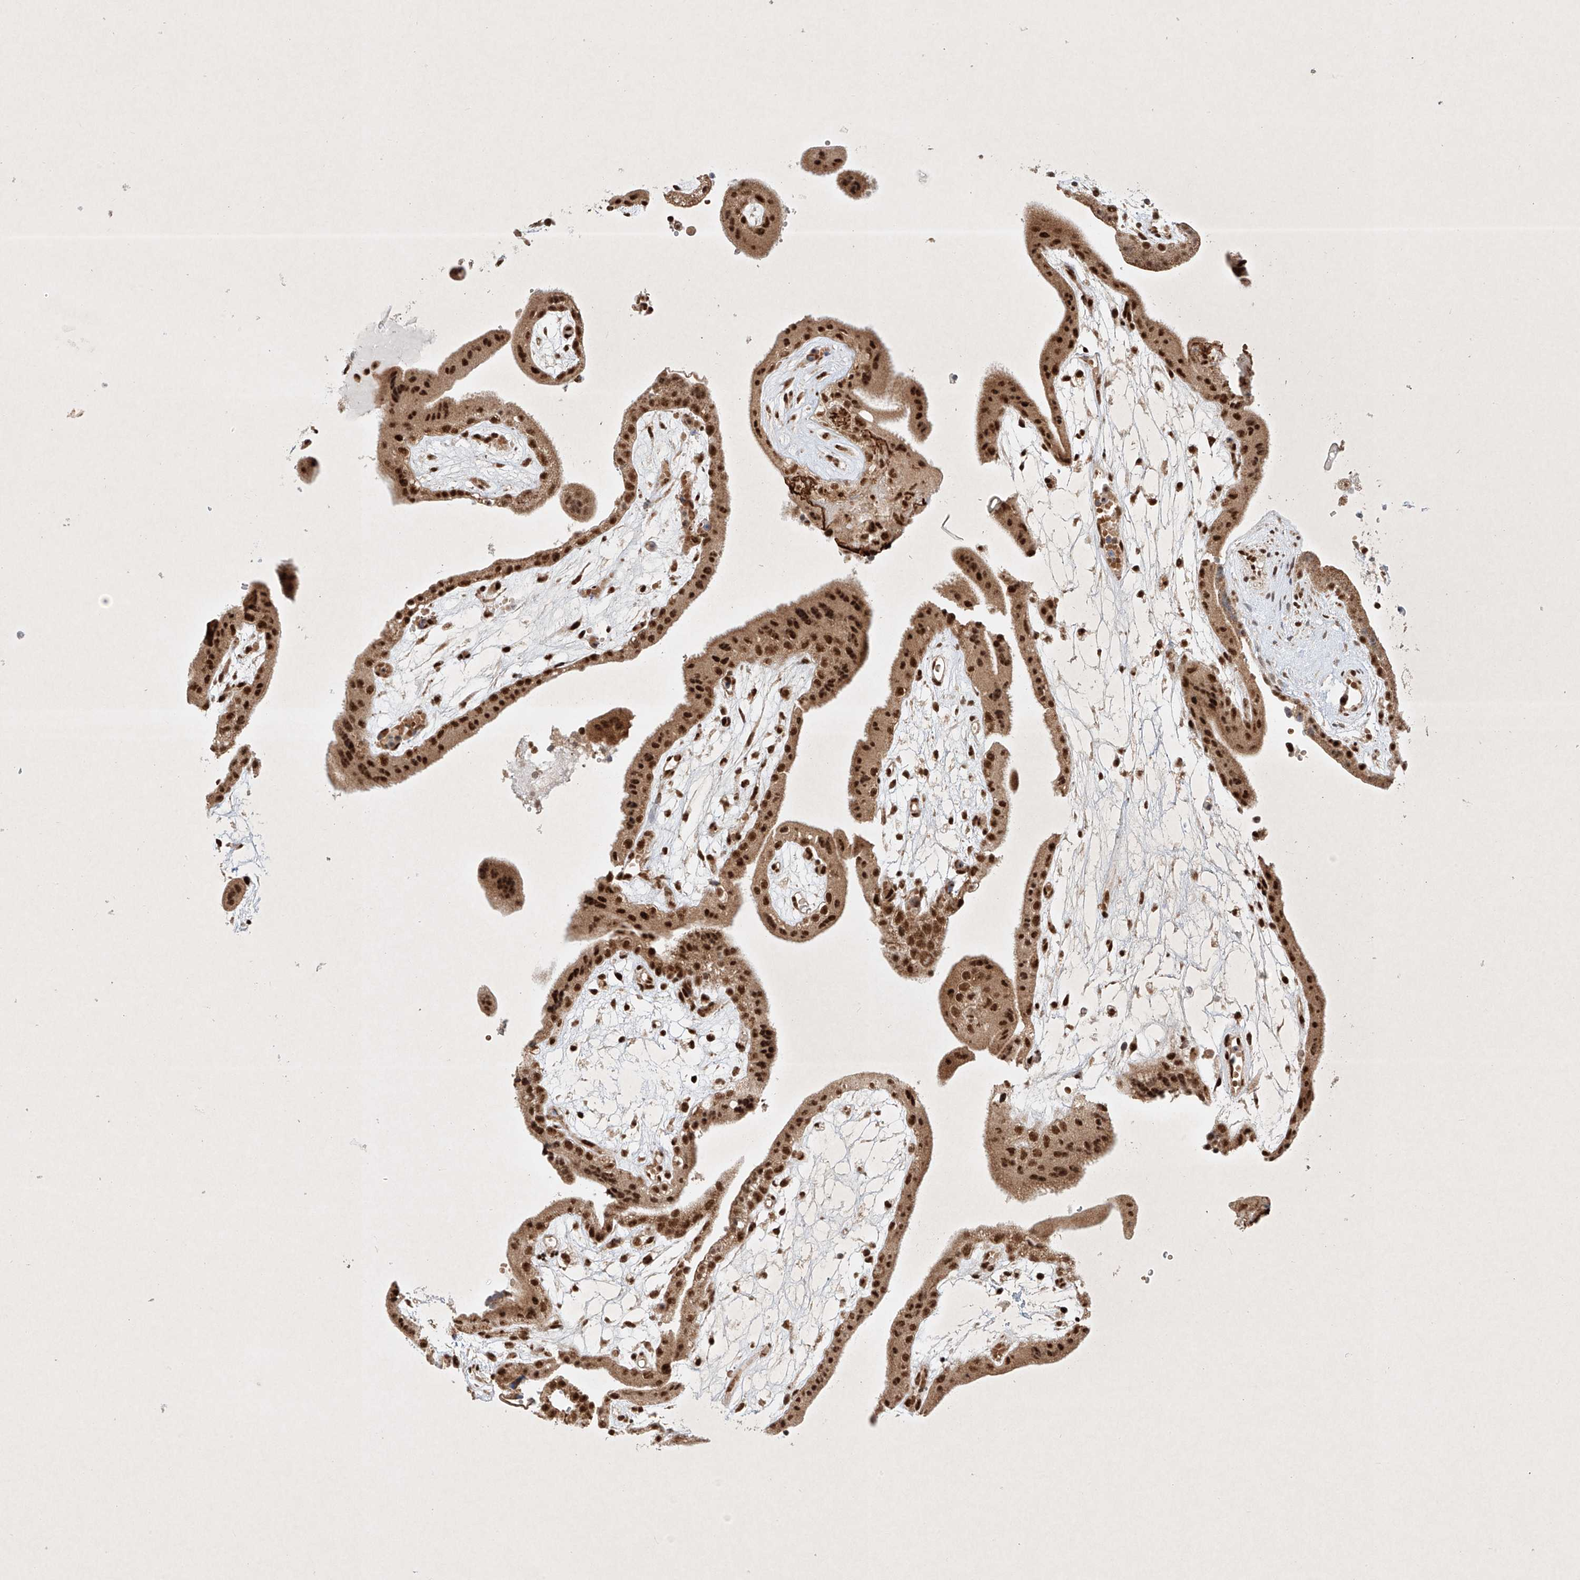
{"staining": {"intensity": "strong", "quantity": ">75%", "location": "cytoplasmic/membranous,nuclear"}, "tissue": "placenta", "cell_type": "Trophoblastic cells", "image_type": "normal", "snomed": [{"axis": "morphology", "description": "Normal tissue, NOS"}, {"axis": "topography", "description": "Placenta"}], "caption": "An image showing strong cytoplasmic/membranous,nuclear staining in about >75% of trophoblastic cells in normal placenta, as visualized by brown immunohistochemical staining.", "gene": "EPG5", "patient": {"sex": "female", "age": 18}}